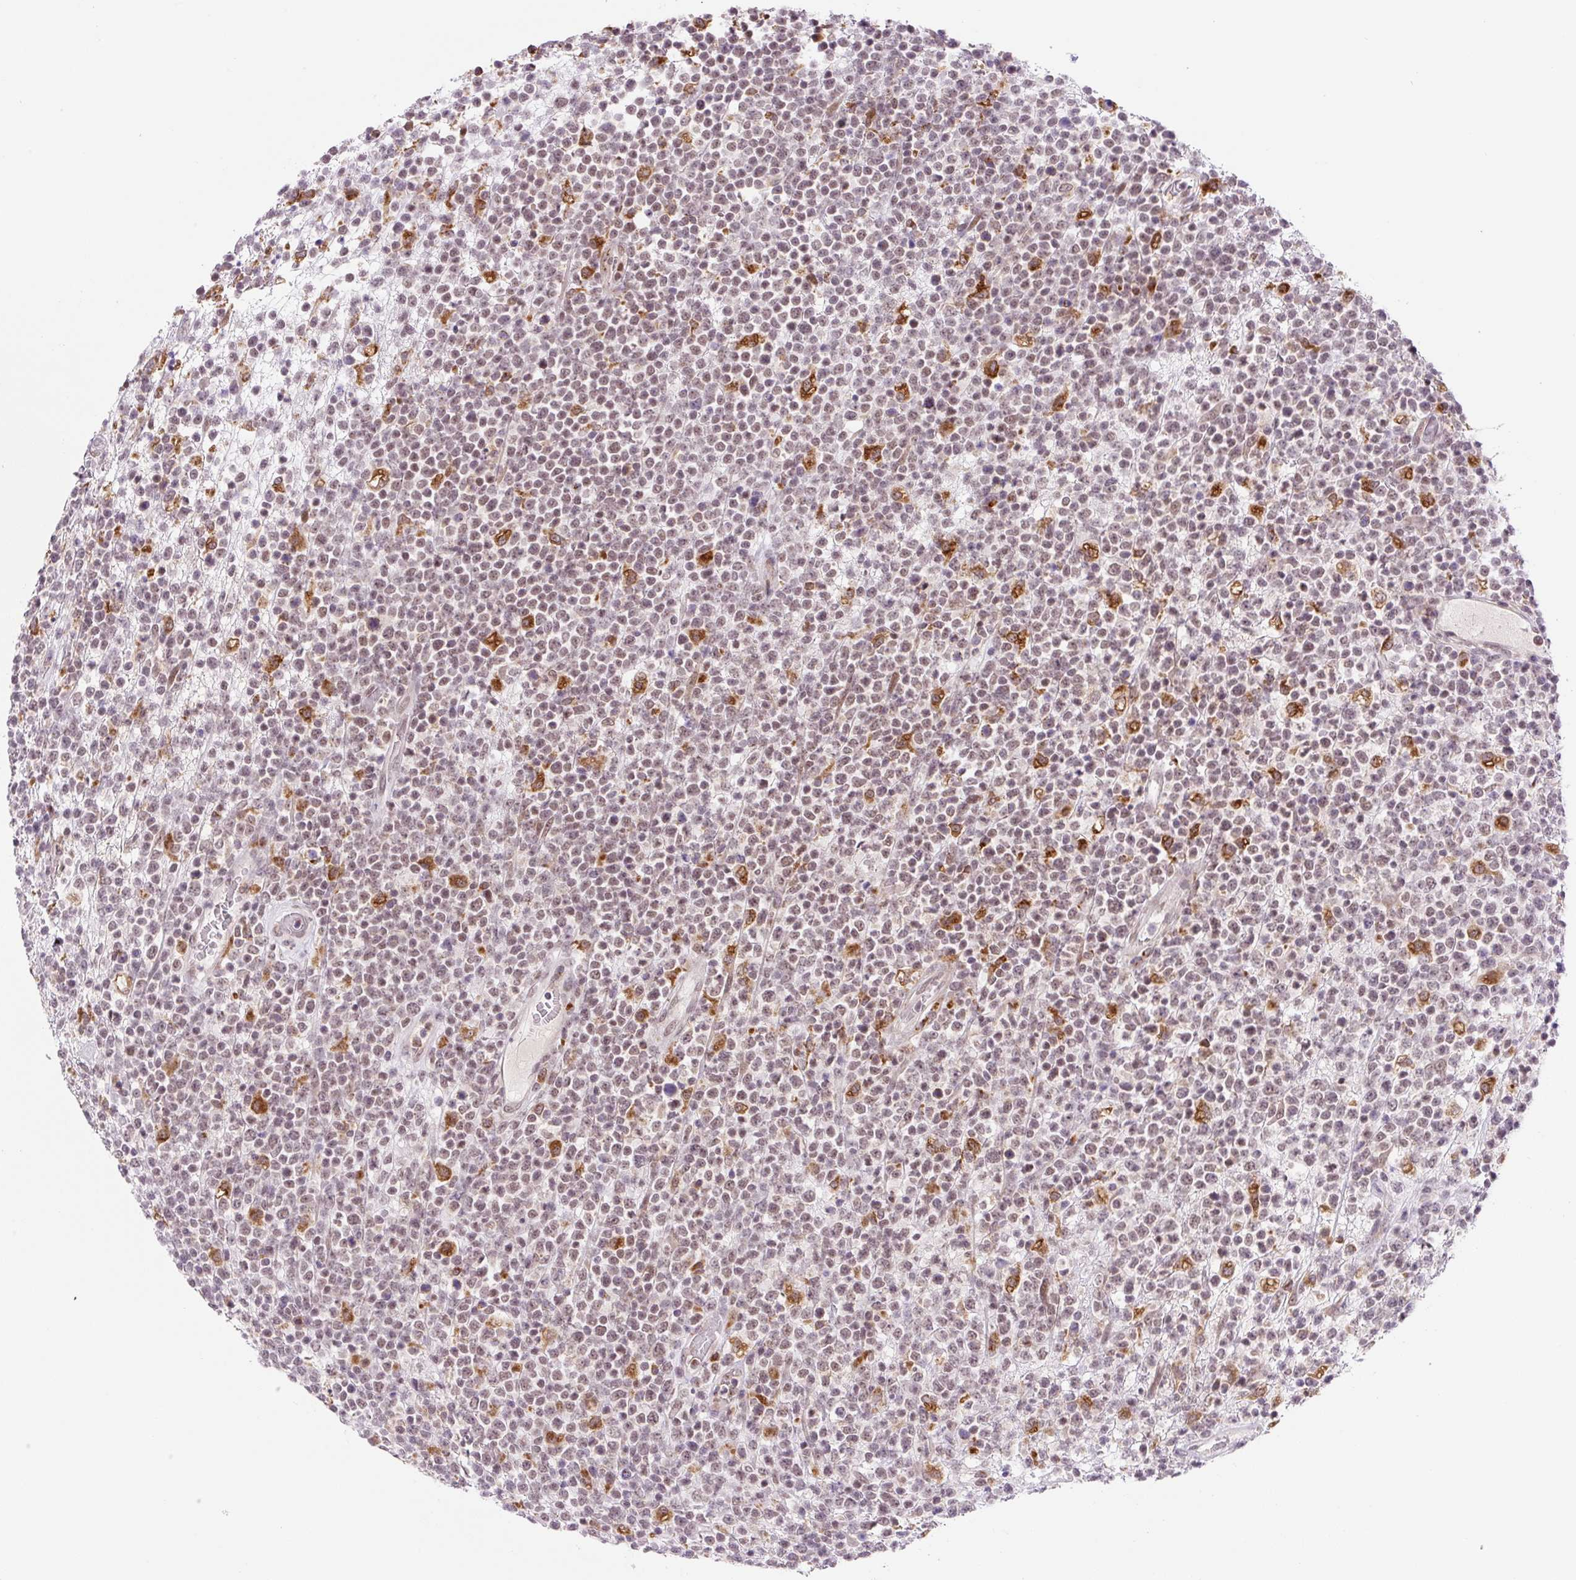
{"staining": {"intensity": "strong", "quantity": "25%-75%", "location": "cytoplasmic/membranous,nuclear"}, "tissue": "lymphoma", "cell_type": "Tumor cells", "image_type": "cancer", "snomed": [{"axis": "morphology", "description": "Malignant lymphoma, non-Hodgkin's type, High grade"}, {"axis": "topography", "description": "Colon"}], "caption": "Malignant lymphoma, non-Hodgkin's type (high-grade) was stained to show a protein in brown. There is high levels of strong cytoplasmic/membranous and nuclear expression in about 25%-75% of tumor cells. The staining was performed using DAB, with brown indicating positive protein expression. Nuclei are stained blue with hematoxylin.", "gene": "CEBPZOS", "patient": {"sex": "female", "age": 53}}